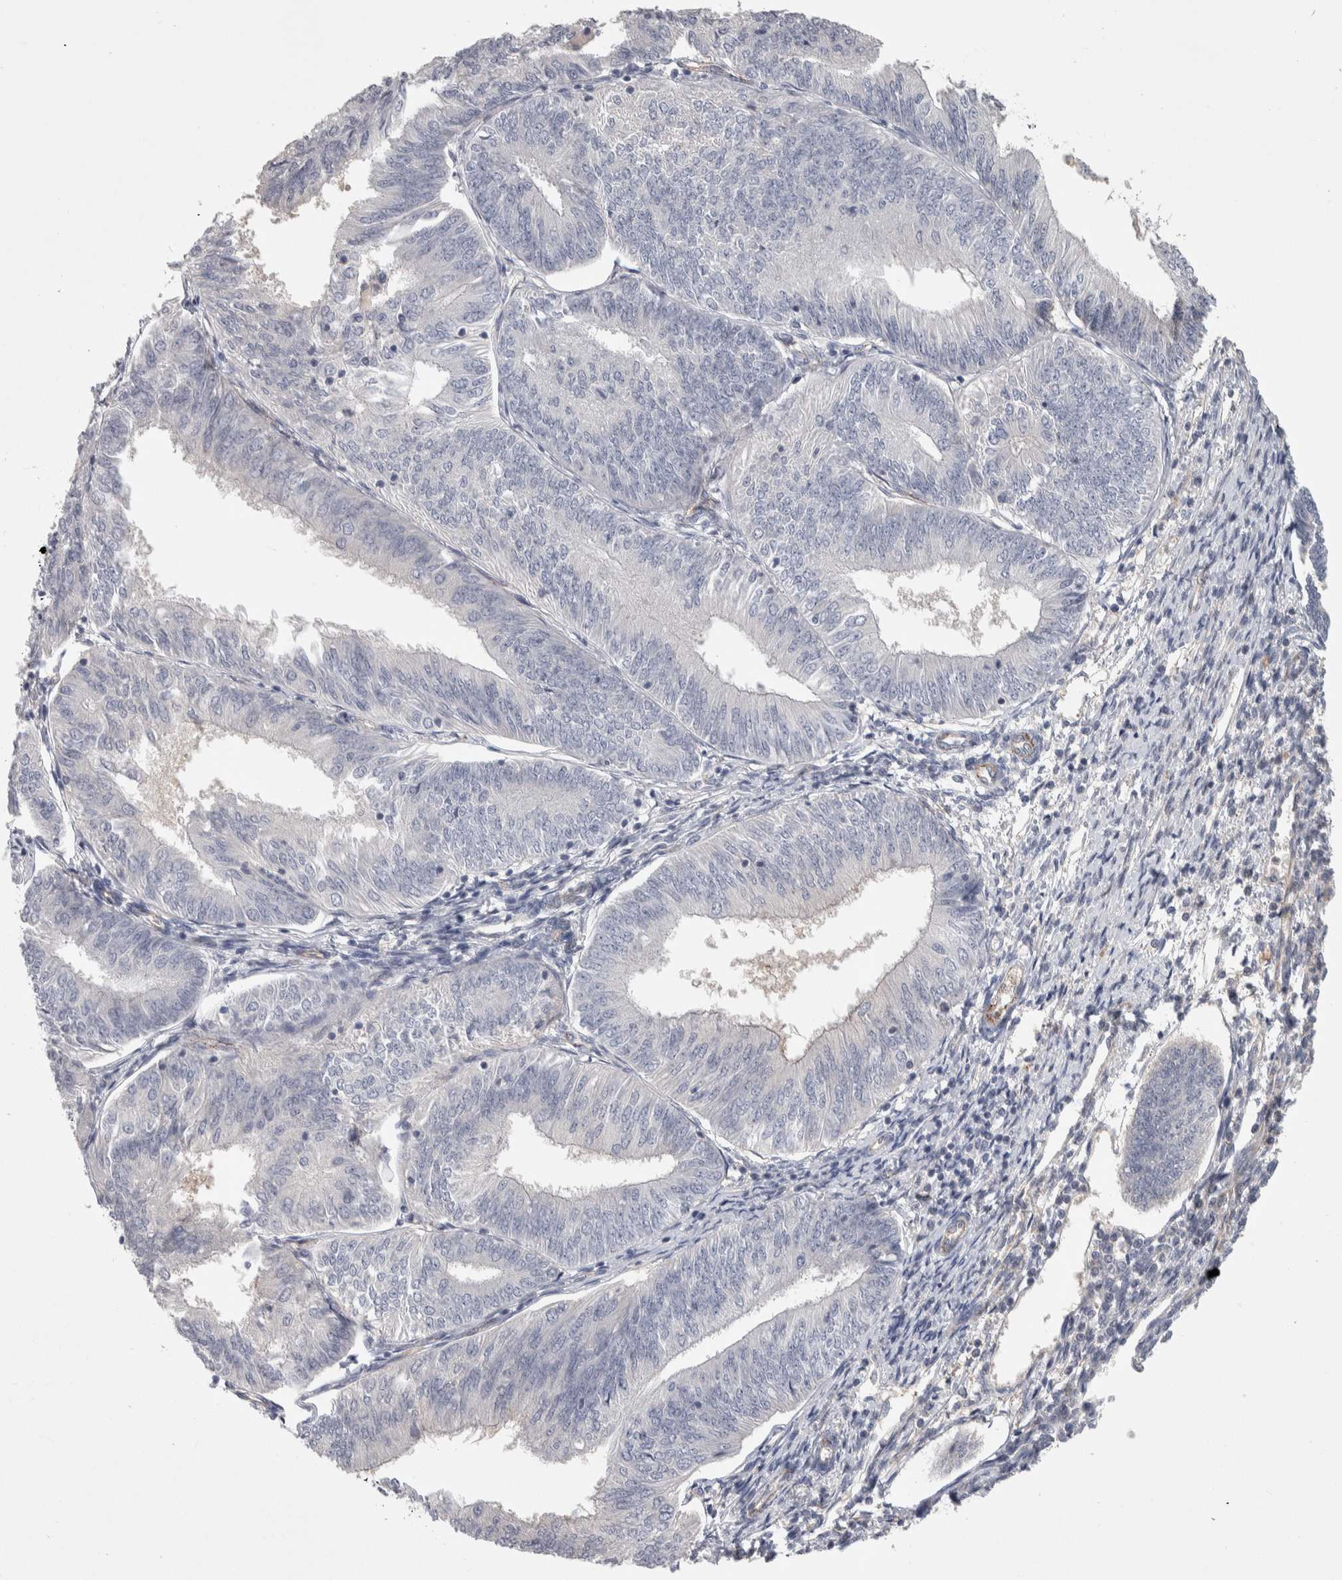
{"staining": {"intensity": "negative", "quantity": "none", "location": "none"}, "tissue": "endometrial cancer", "cell_type": "Tumor cells", "image_type": "cancer", "snomed": [{"axis": "morphology", "description": "Adenocarcinoma, NOS"}, {"axis": "topography", "description": "Endometrium"}], "caption": "This is an immunohistochemistry (IHC) image of human endometrial cancer. There is no positivity in tumor cells.", "gene": "ZNF862", "patient": {"sex": "female", "age": 58}}